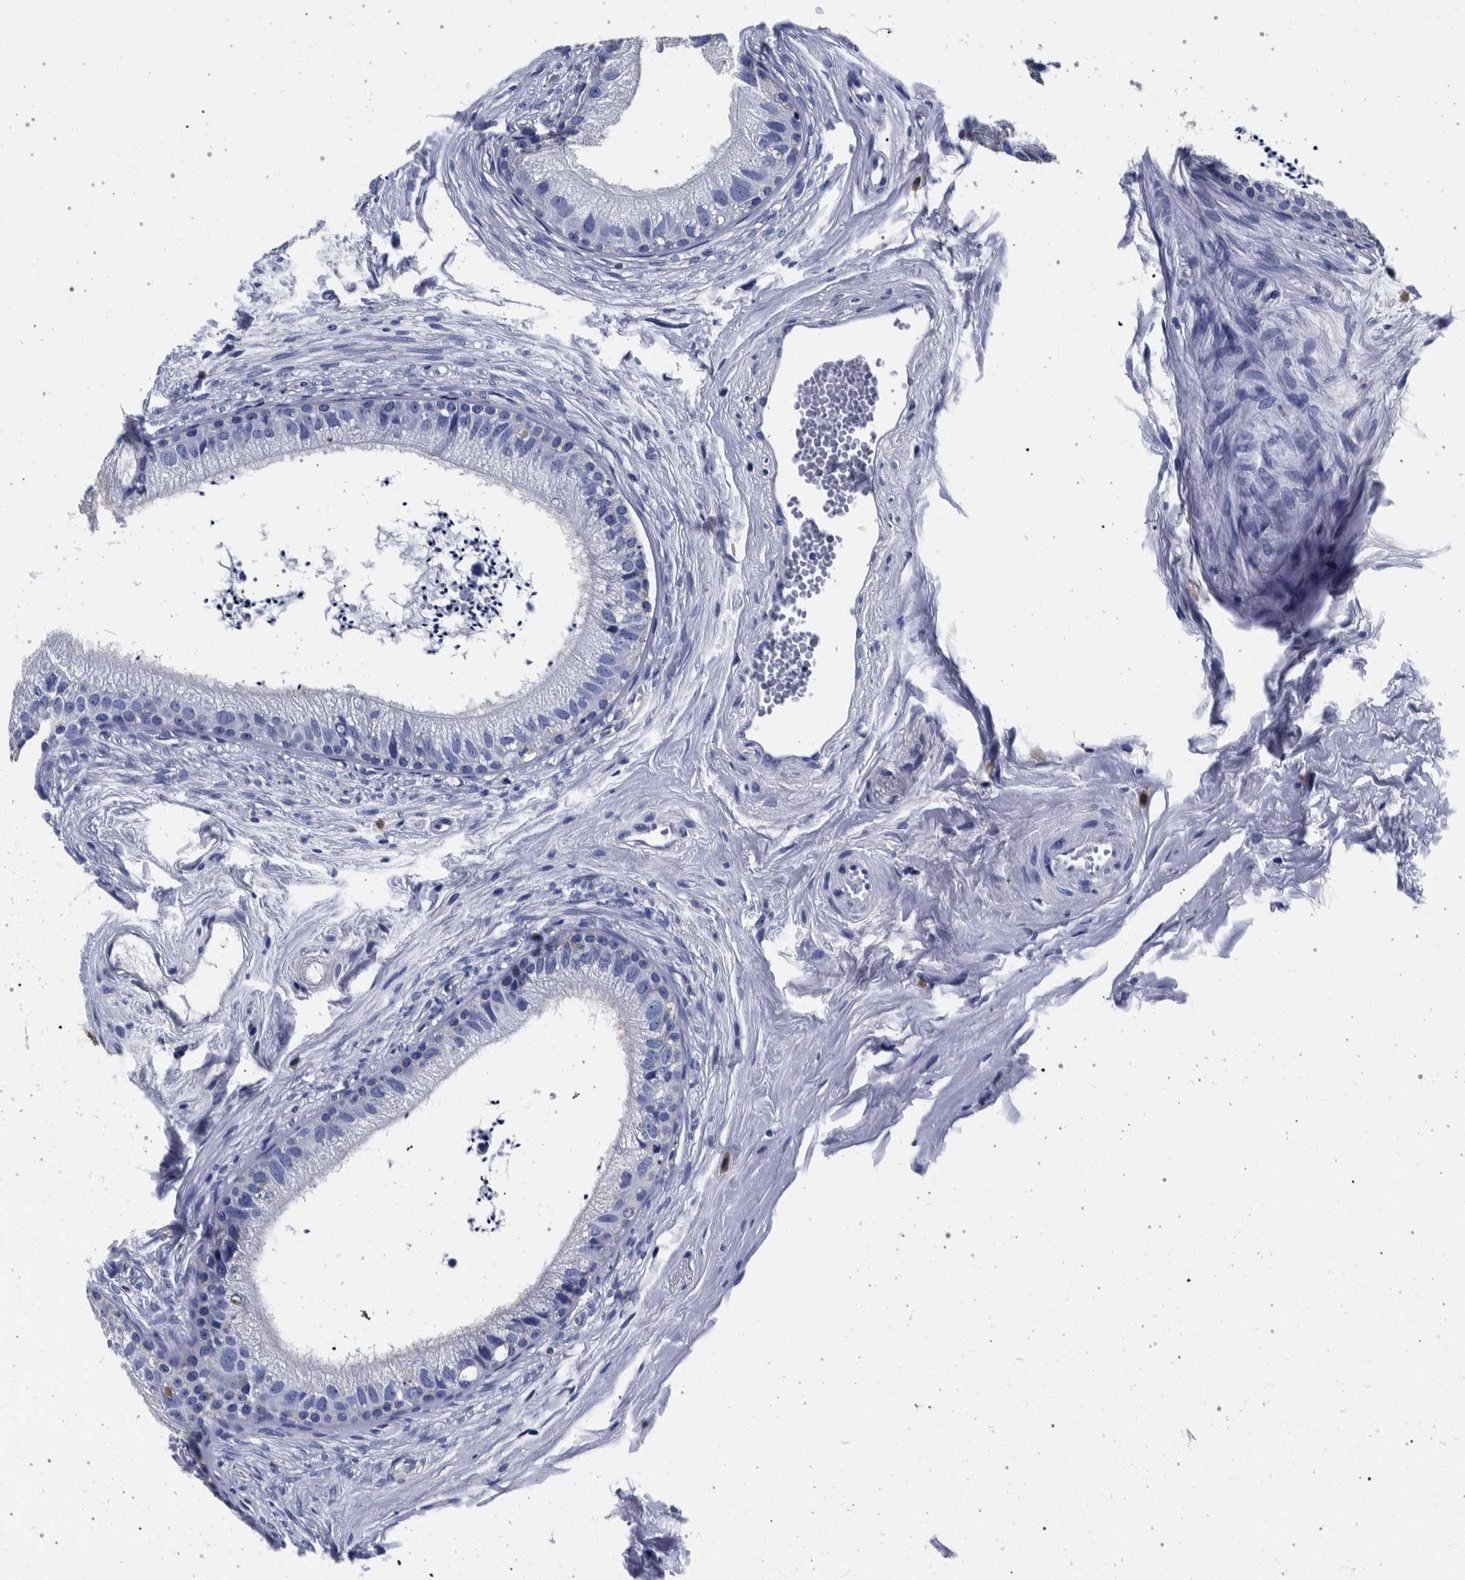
{"staining": {"intensity": "negative", "quantity": "none", "location": "none"}, "tissue": "epididymis", "cell_type": "Glandular cells", "image_type": "normal", "snomed": [{"axis": "morphology", "description": "Normal tissue, NOS"}, {"axis": "topography", "description": "Epididymis"}], "caption": "A histopathology image of epididymis stained for a protein demonstrates no brown staining in glandular cells.", "gene": "NIBAN2", "patient": {"sex": "male", "age": 56}}